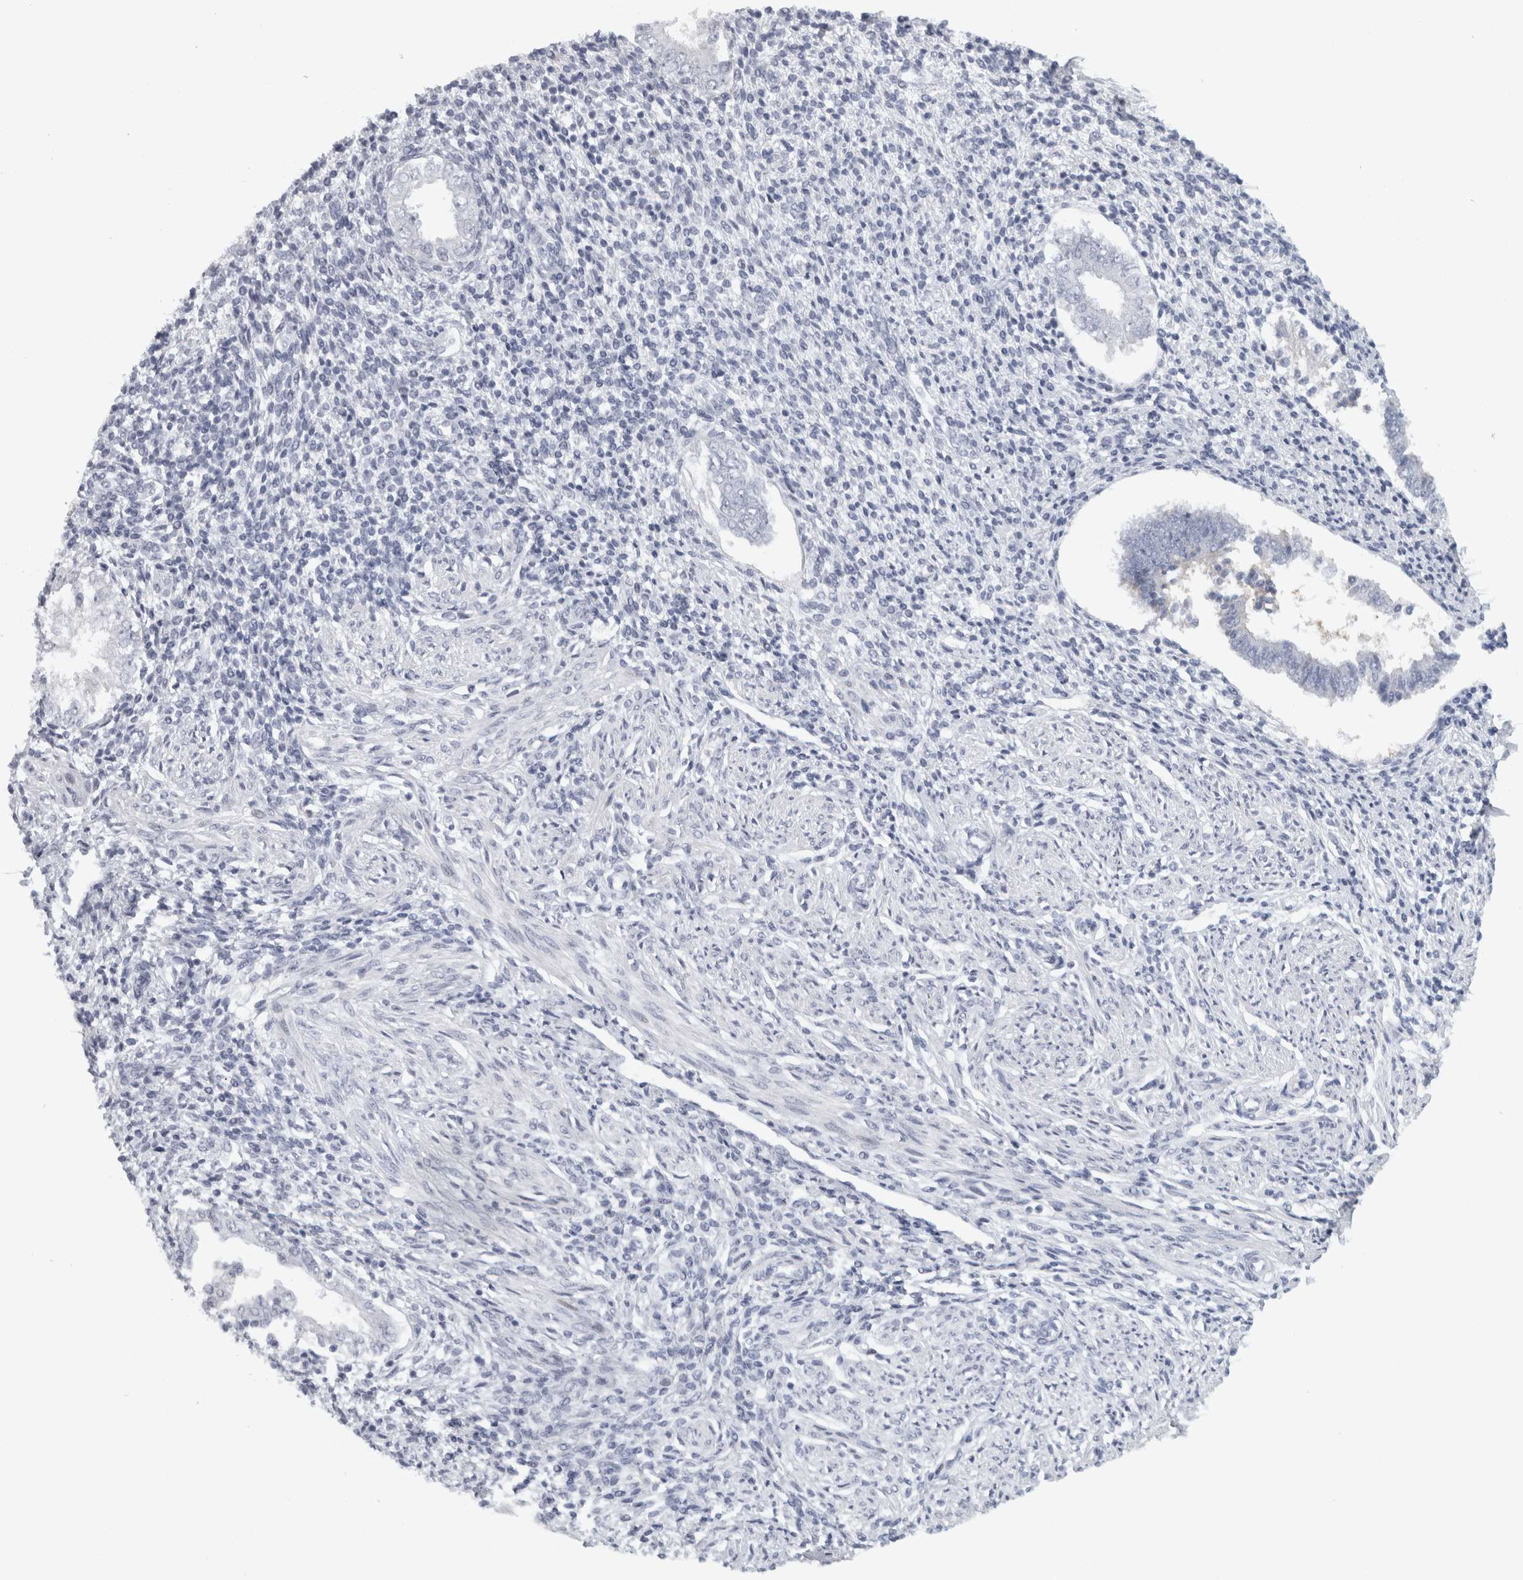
{"staining": {"intensity": "negative", "quantity": "none", "location": "none"}, "tissue": "endometrium", "cell_type": "Cells in endometrial stroma", "image_type": "normal", "snomed": [{"axis": "morphology", "description": "Normal tissue, NOS"}, {"axis": "topography", "description": "Endometrium"}], "caption": "An immunohistochemistry (IHC) photomicrograph of benign endometrium is shown. There is no staining in cells in endometrial stroma of endometrium.", "gene": "PTPRN2", "patient": {"sex": "female", "age": 66}}